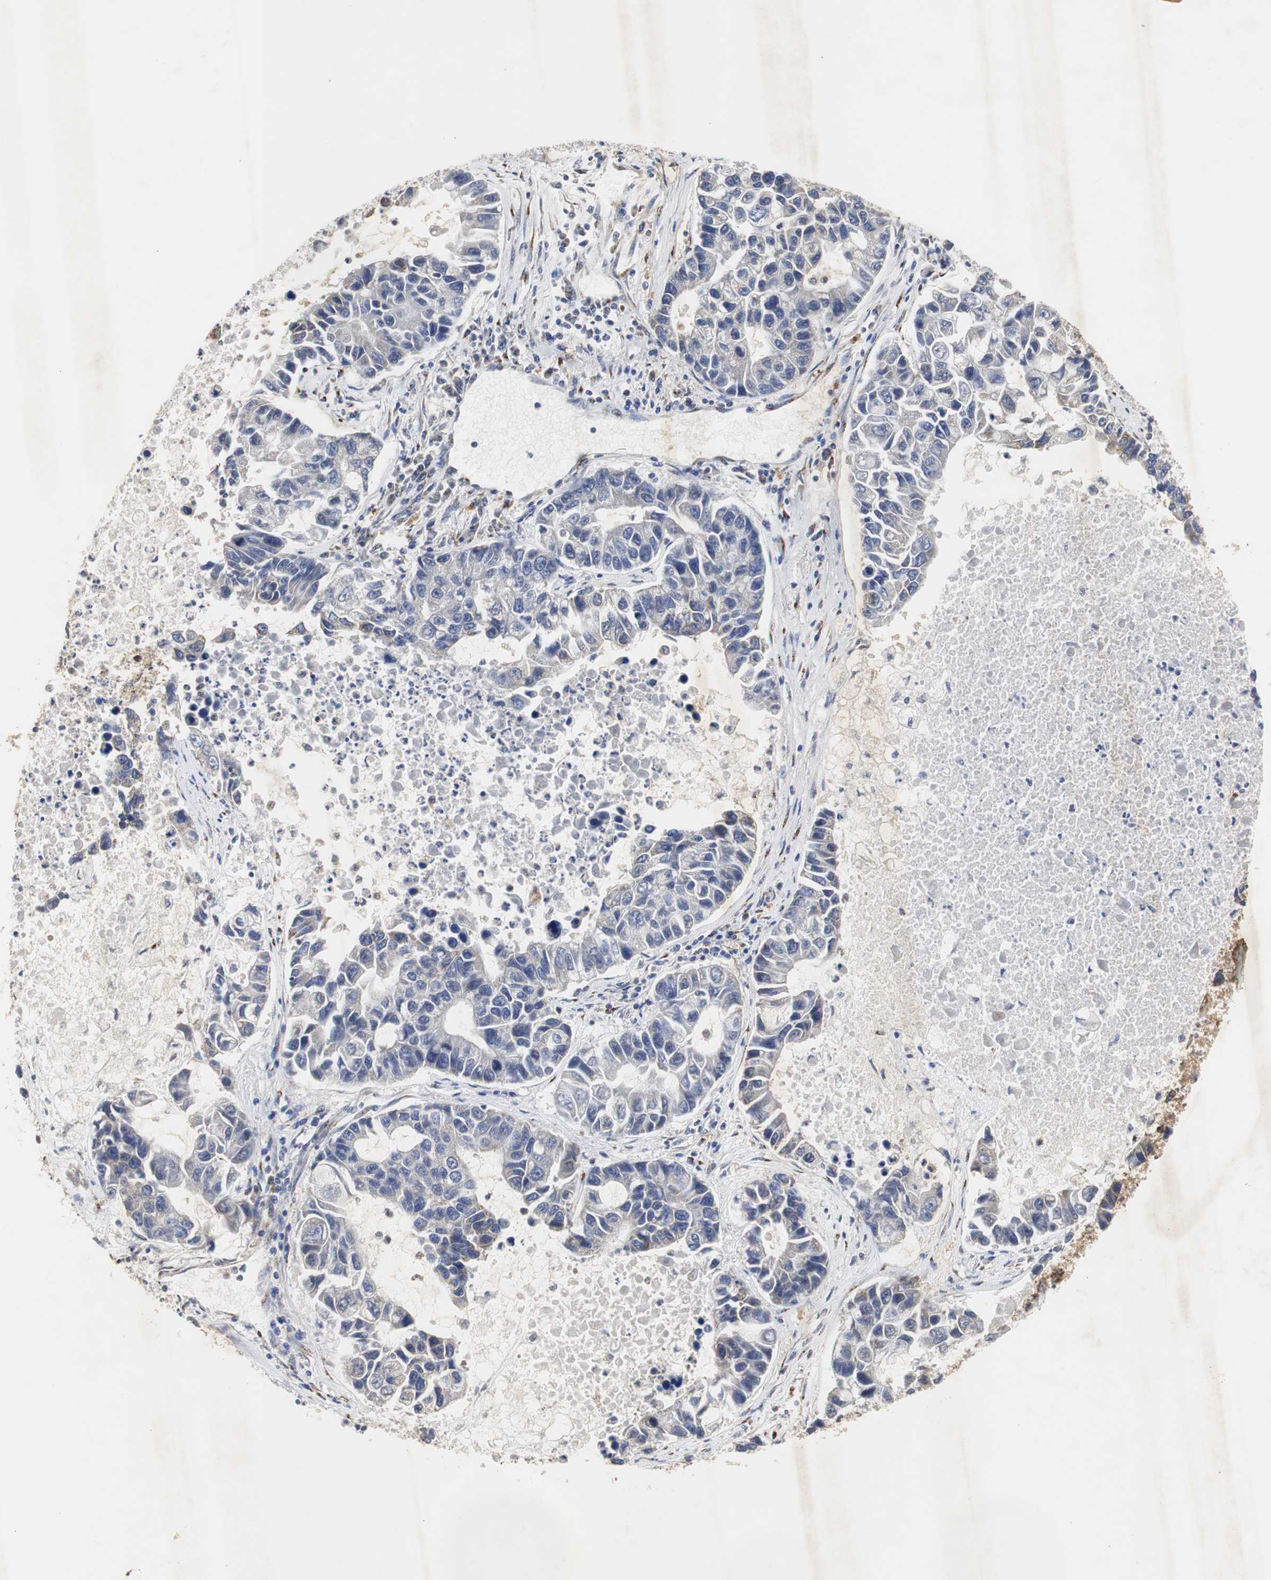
{"staining": {"intensity": "negative", "quantity": "none", "location": "none"}, "tissue": "lung cancer", "cell_type": "Tumor cells", "image_type": "cancer", "snomed": [{"axis": "morphology", "description": "Adenocarcinoma, NOS"}, {"axis": "topography", "description": "Lung"}], "caption": "Immunohistochemical staining of human lung cancer (adenocarcinoma) demonstrates no significant positivity in tumor cells. Brightfield microscopy of immunohistochemistry stained with DAB (3,3'-diaminobenzidine) (brown) and hematoxylin (blue), captured at high magnification.", "gene": "HSD17B10", "patient": {"sex": "female", "age": 51}}